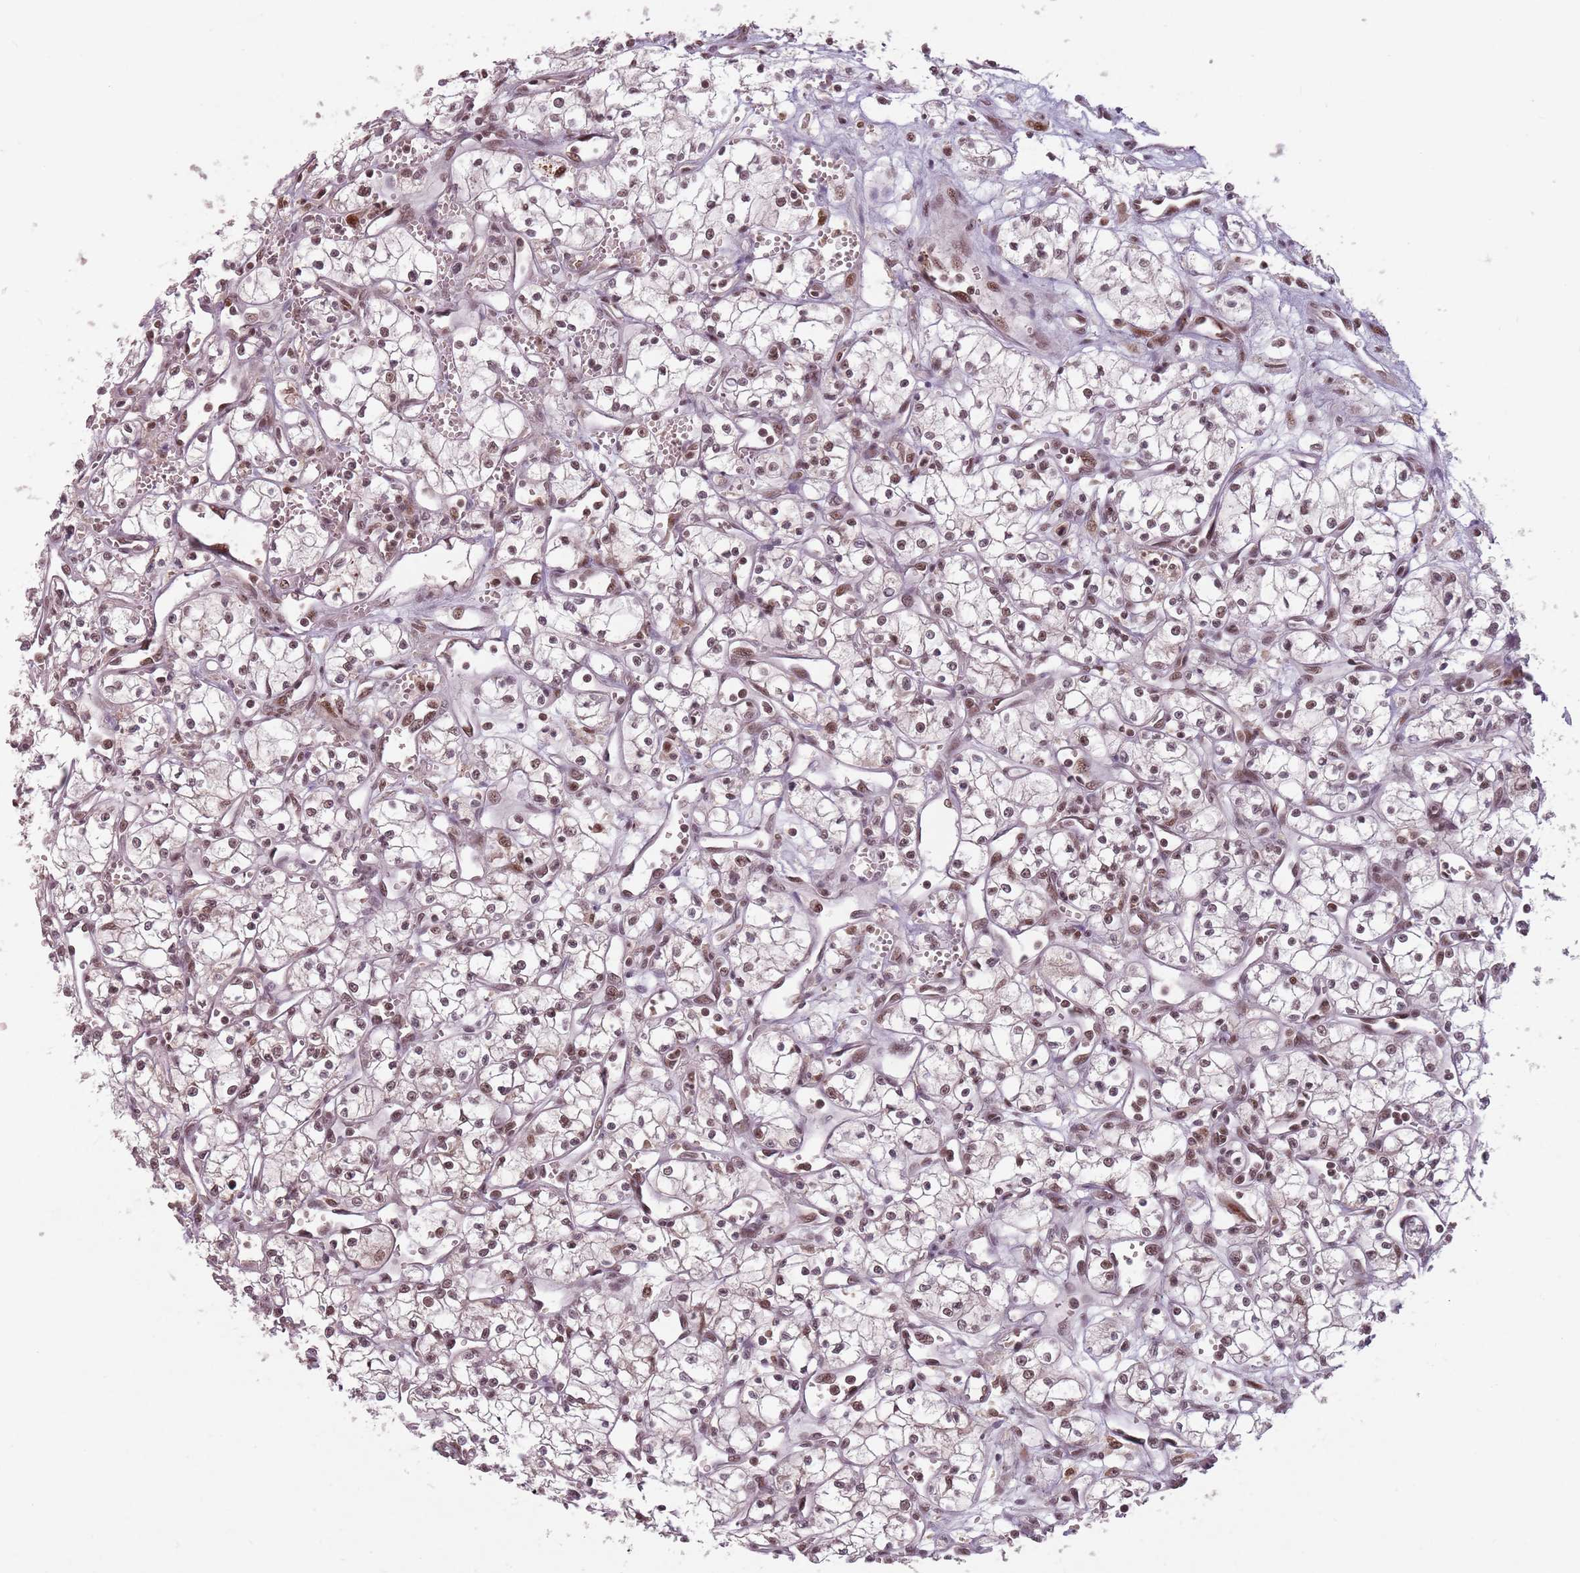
{"staining": {"intensity": "moderate", "quantity": ">75%", "location": "nuclear"}, "tissue": "renal cancer", "cell_type": "Tumor cells", "image_type": "cancer", "snomed": [{"axis": "morphology", "description": "Adenocarcinoma, NOS"}, {"axis": "topography", "description": "Kidney"}], "caption": "A medium amount of moderate nuclear positivity is identified in approximately >75% of tumor cells in renal cancer (adenocarcinoma) tissue. (DAB IHC, brown staining for protein, blue staining for nuclei).", "gene": "NCBP1", "patient": {"sex": "male", "age": 59}}